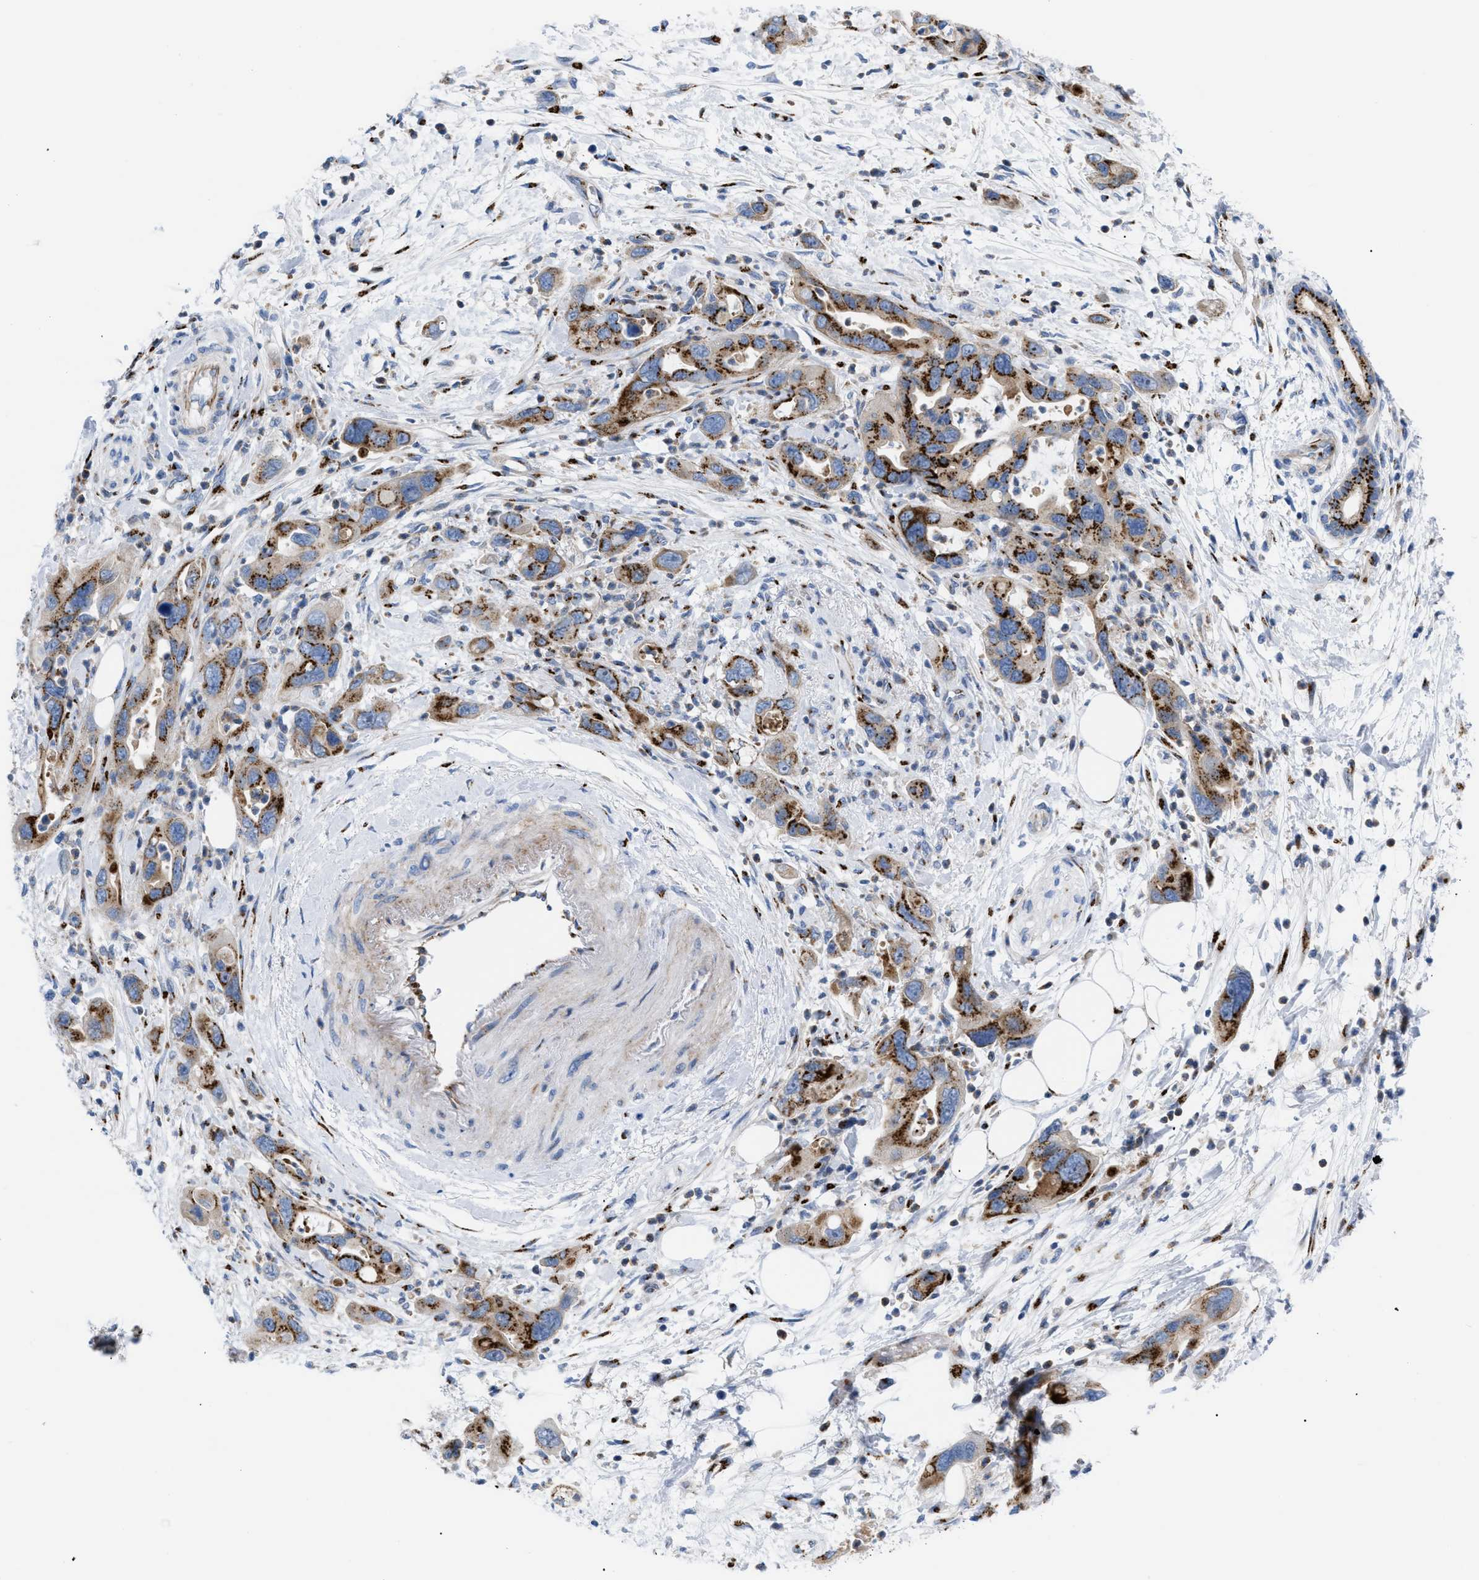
{"staining": {"intensity": "strong", "quantity": ">75%", "location": "cytoplasmic/membranous"}, "tissue": "pancreatic cancer", "cell_type": "Tumor cells", "image_type": "cancer", "snomed": [{"axis": "morphology", "description": "Normal tissue, NOS"}, {"axis": "morphology", "description": "Adenocarcinoma, NOS"}, {"axis": "topography", "description": "Pancreas"}], "caption": "Pancreatic cancer tissue reveals strong cytoplasmic/membranous positivity in about >75% of tumor cells, visualized by immunohistochemistry.", "gene": "TMEM17", "patient": {"sex": "female", "age": 71}}